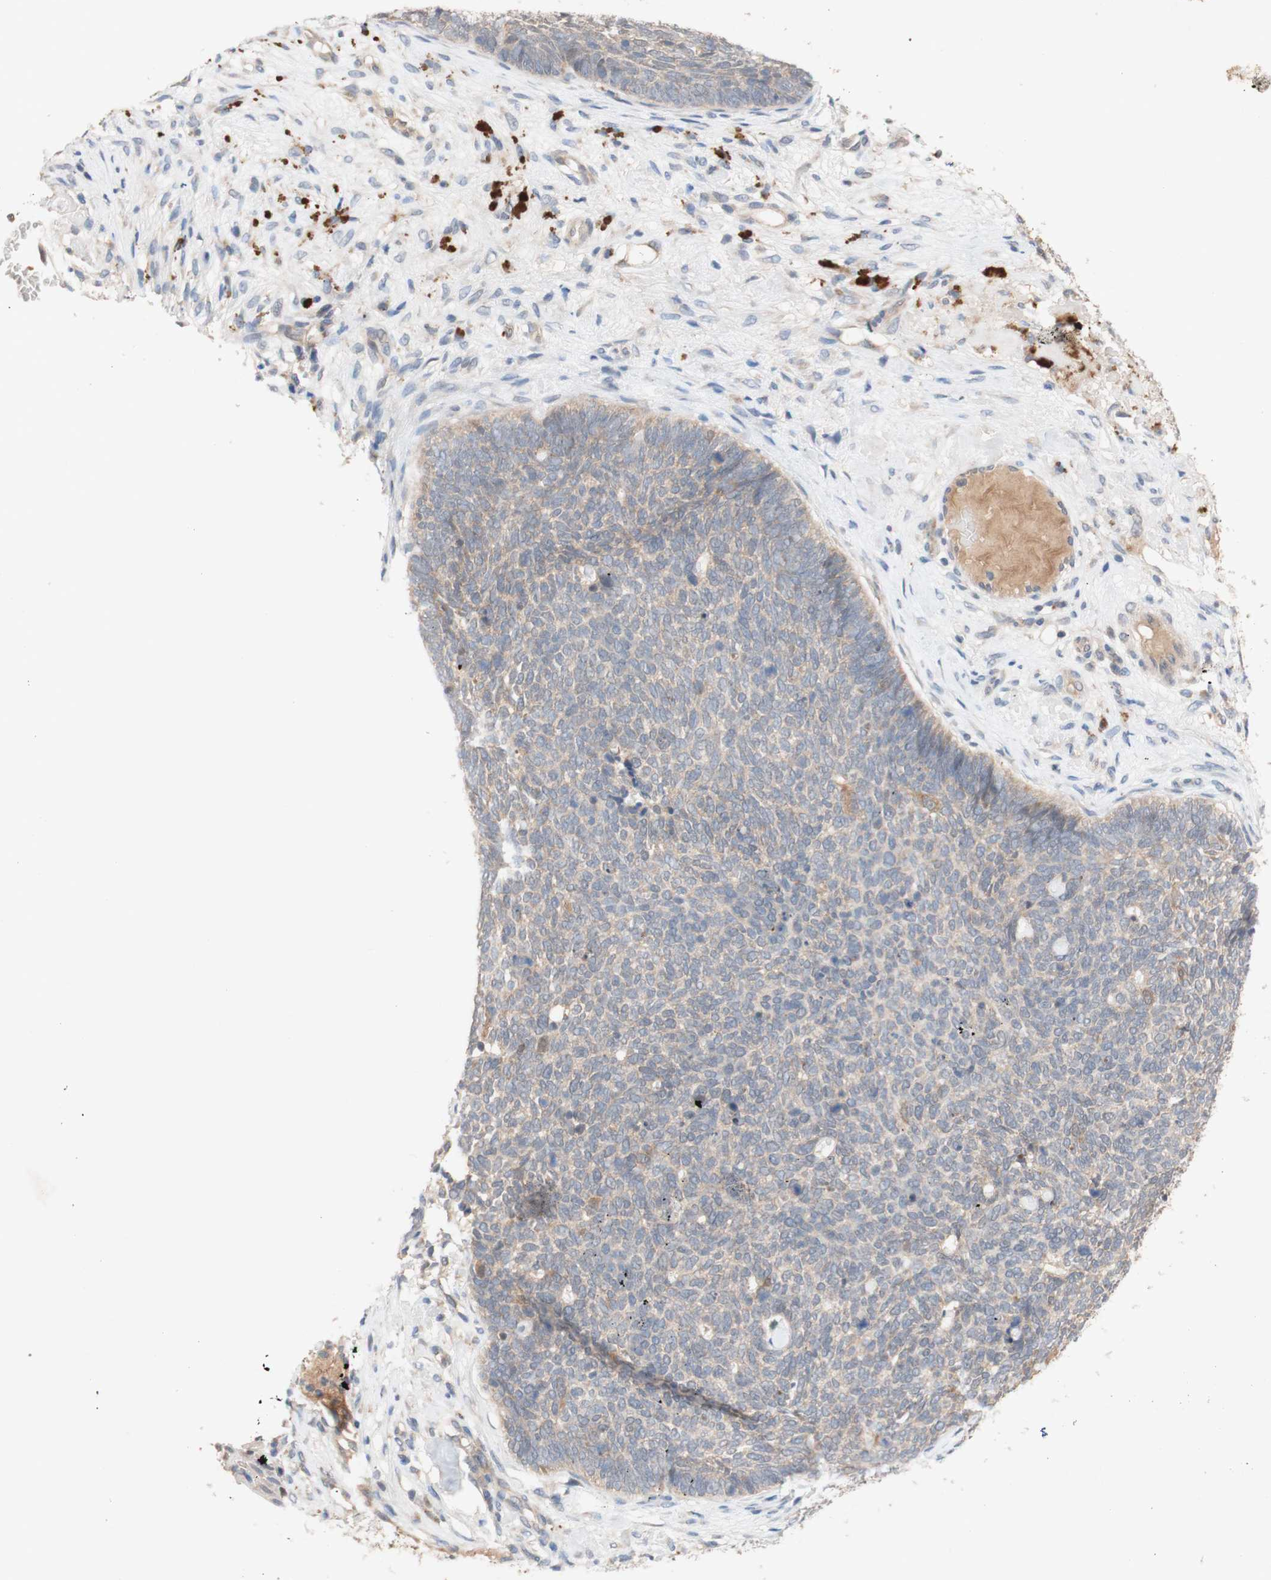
{"staining": {"intensity": "weak", "quantity": "<25%", "location": "cytoplasmic/membranous"}, "tissue": "skin cancer", "cell_type": "Tumor cells", "image_type": "cancer", "snomed": [{"axis": "morphology", "description": "Basal cell carcinoma"}, {"axis": "topography", "description": "Skin"}], "caption": "This is an immunohistochemistry histopathology image of skin basal cell carcinoma. There is no expression in tumor cells.", "gene": "PEX2", "patient": {"sex": "female", "age": 84}}